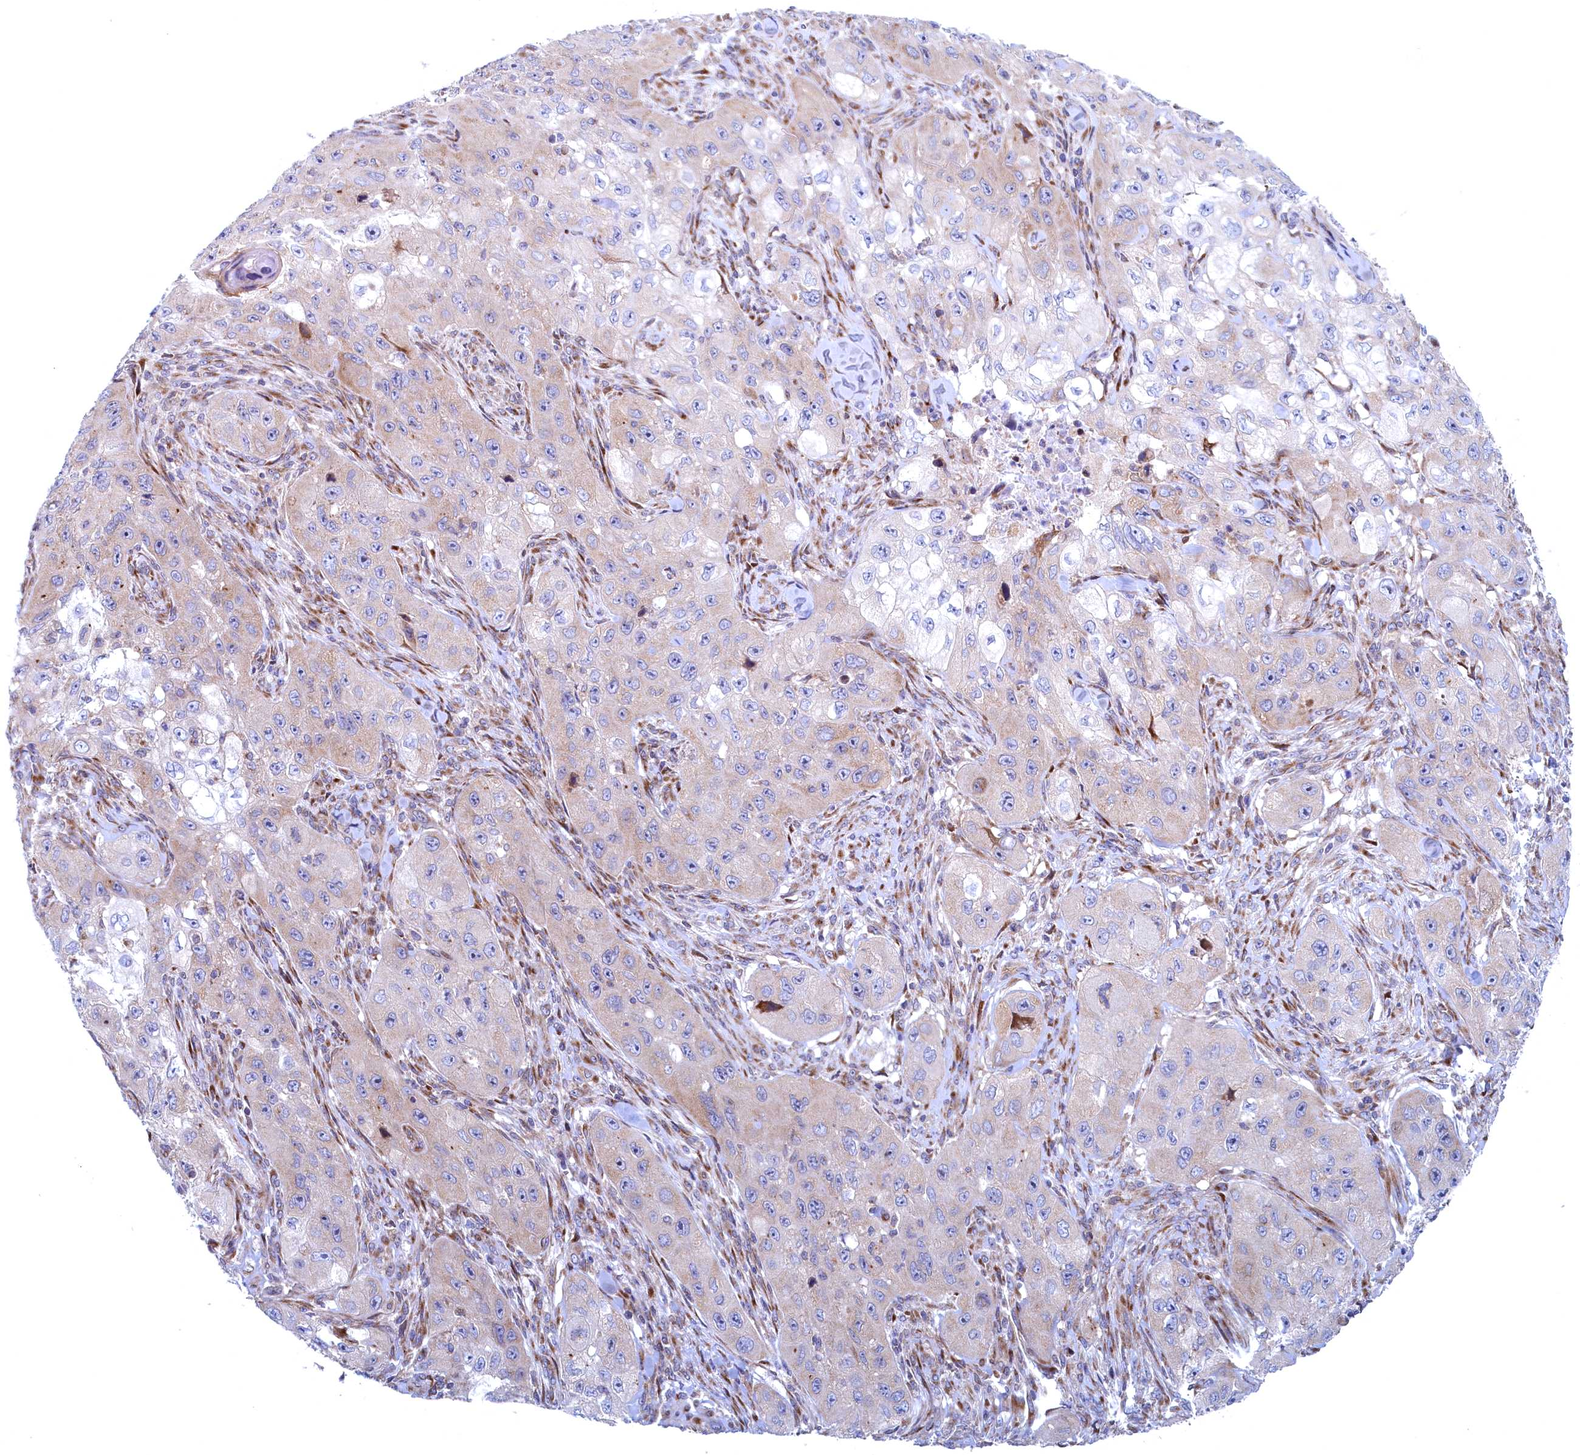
{"staining": {"intensity": "weak", "quantity": "<25%", "location": "cytoplasmic/membranous"}, "tissue": "skin cancer", "cell_type": "Tumor cells", "image_type": "cancer", "snomed": [{"axis": "morphology", "description": "Squamous cell carcinoma, NOS"}, {"axis": "topography", "description": "Skin"}, {"axis": "topography", "description": "Subcutis"}], "caption": "Tumor cells are negative for protein expression in human skin cancer.", "gene": "MTFMT", "patient": {"sex": "male", "age": 73}}